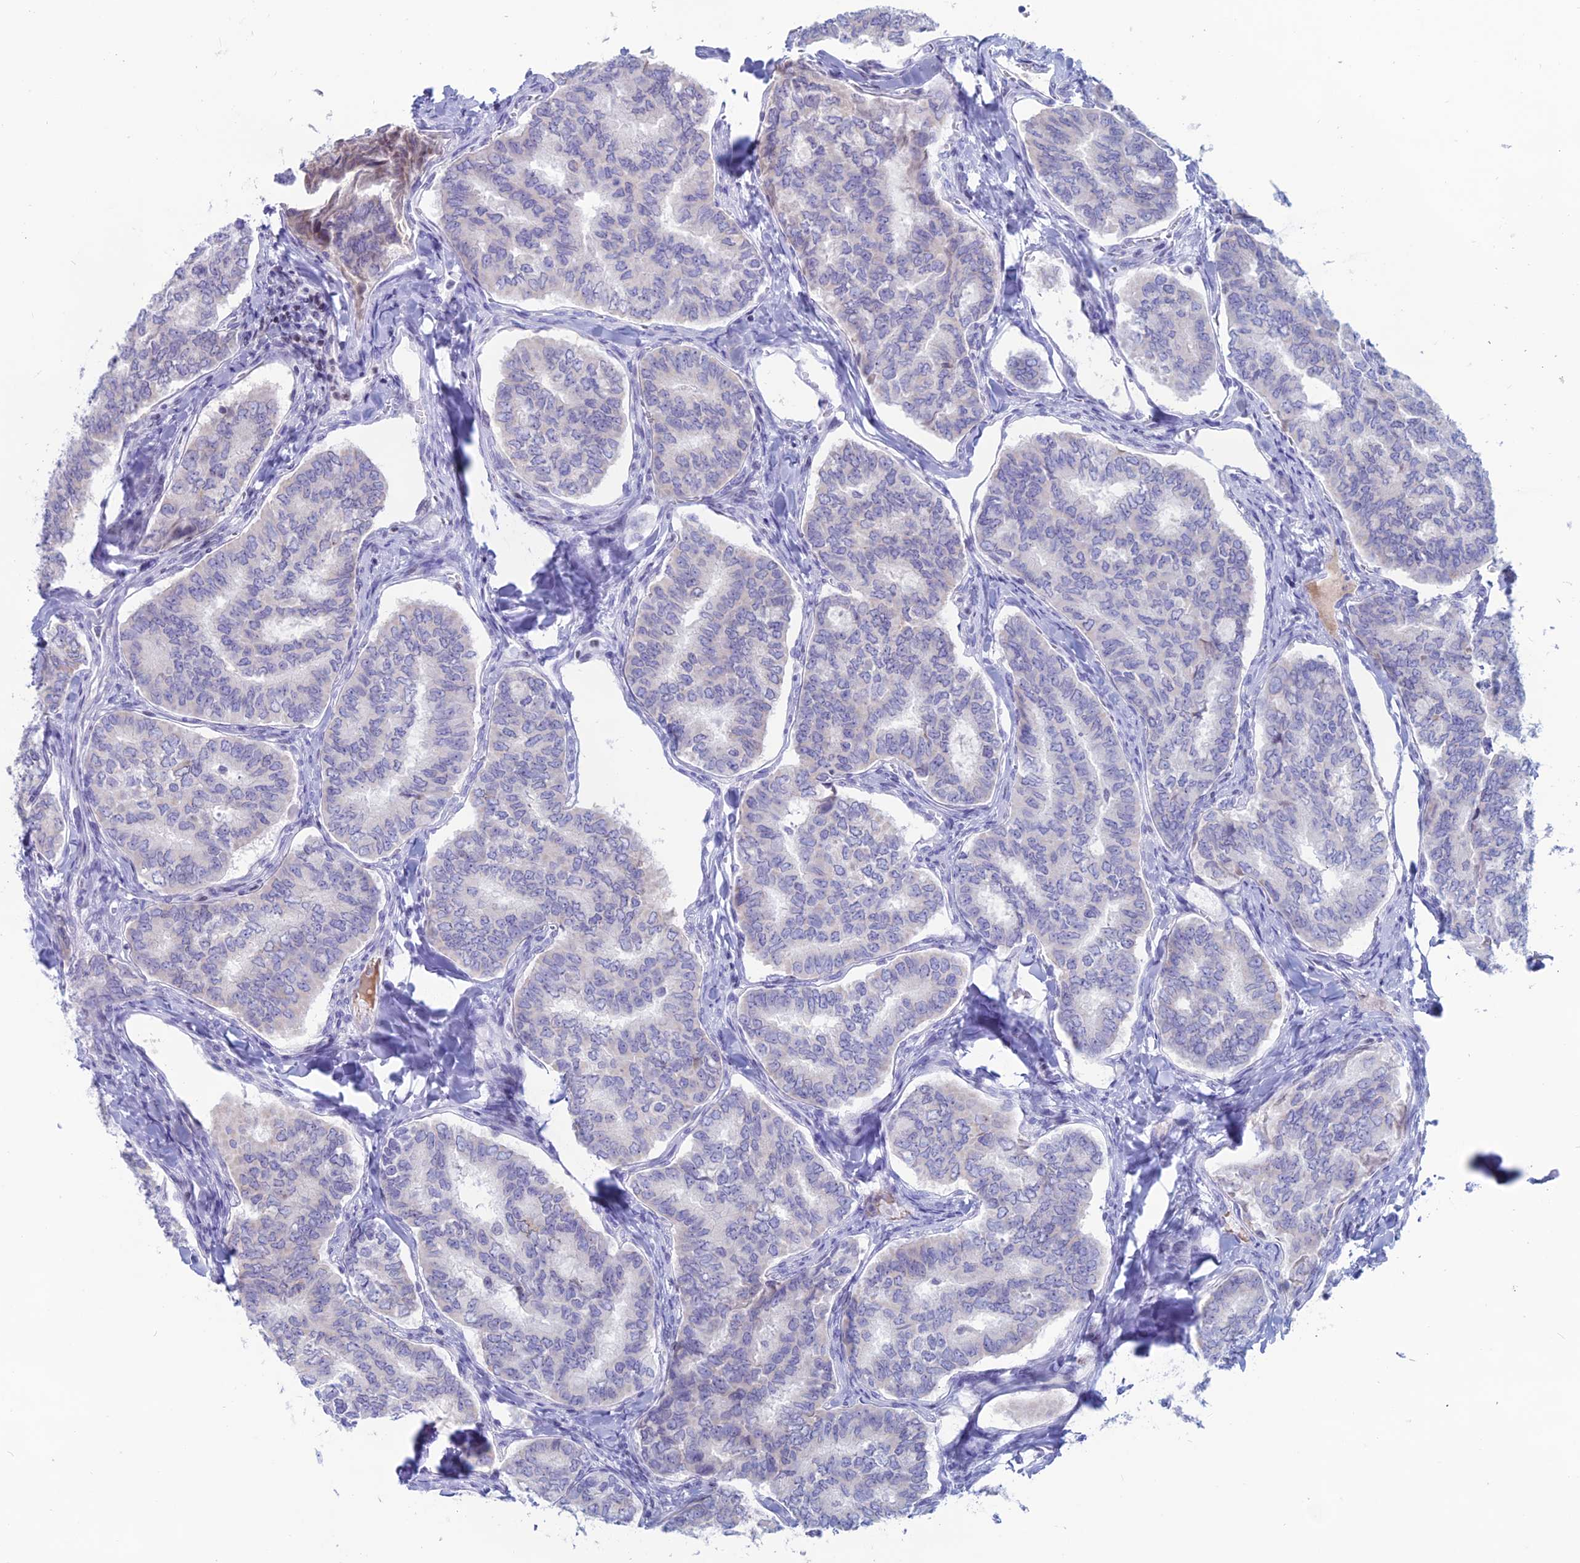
{"staining": {"intensity": "negative", "quantity": "none", "location": "none"}, "tissue": "thyroid cancer", "cell_type": "Tumor cells", "image_type": "cancer", "snomed": [{"axis": "morphology", "description": "Papillary adenocarcinoma, NOS"}, {"axis": "topography", "description": "Thyroid gland"}], "caption": "A high-resolution photomicrograph shows IHC staining of papillary adenocarcinoma (thyroid), which shows no significant expression in tumor cells.", "gene": "CERS6", "patient": {"sex": "female", "age": 35}}